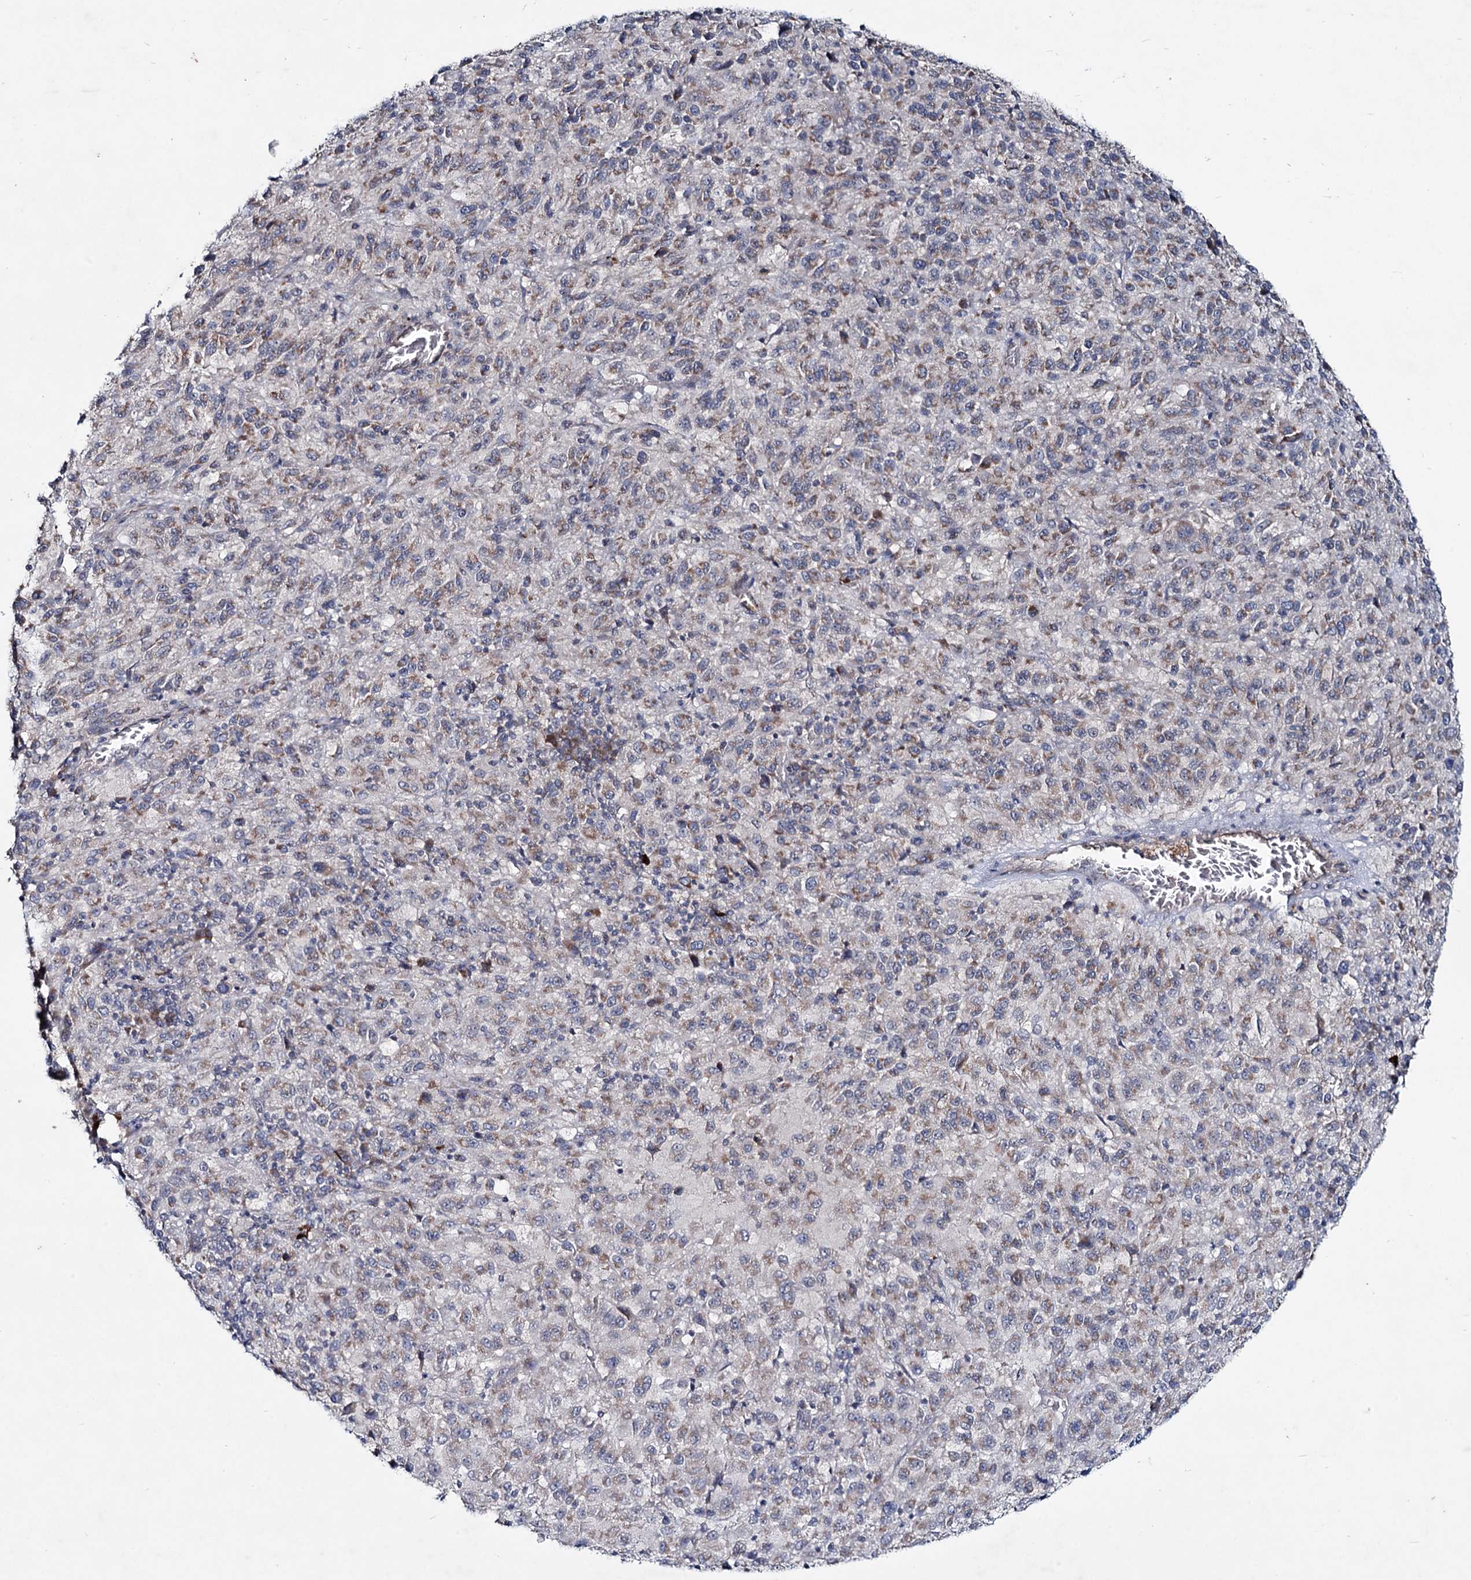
{"staining": {"intensity": "weak", "quantity": "25%-75%", "location": "cytoplasmic/membranous"}, "tissue": "melanoma", "cell_type": "Tumor cells", "image_type": "cancer", "snomed": [{"axis": "morphology", "description": "Malignant melanoma, Metastatic site"}, {"axis": "topography", "description": "Lung"}], "caption": "Immunohistochemistry (IHC) photomicrograph of neoplastic tissue: melanoma stained using immunohistochemistry (IHC) reveals low levels of weak protein expression localized specifically in the cytoplasmic/membranous of tumor cells, appearing as a cytoplasmic/membranous brown color.", "gene": "RNF6", "patient": {"sex": "male", "age": 64}}